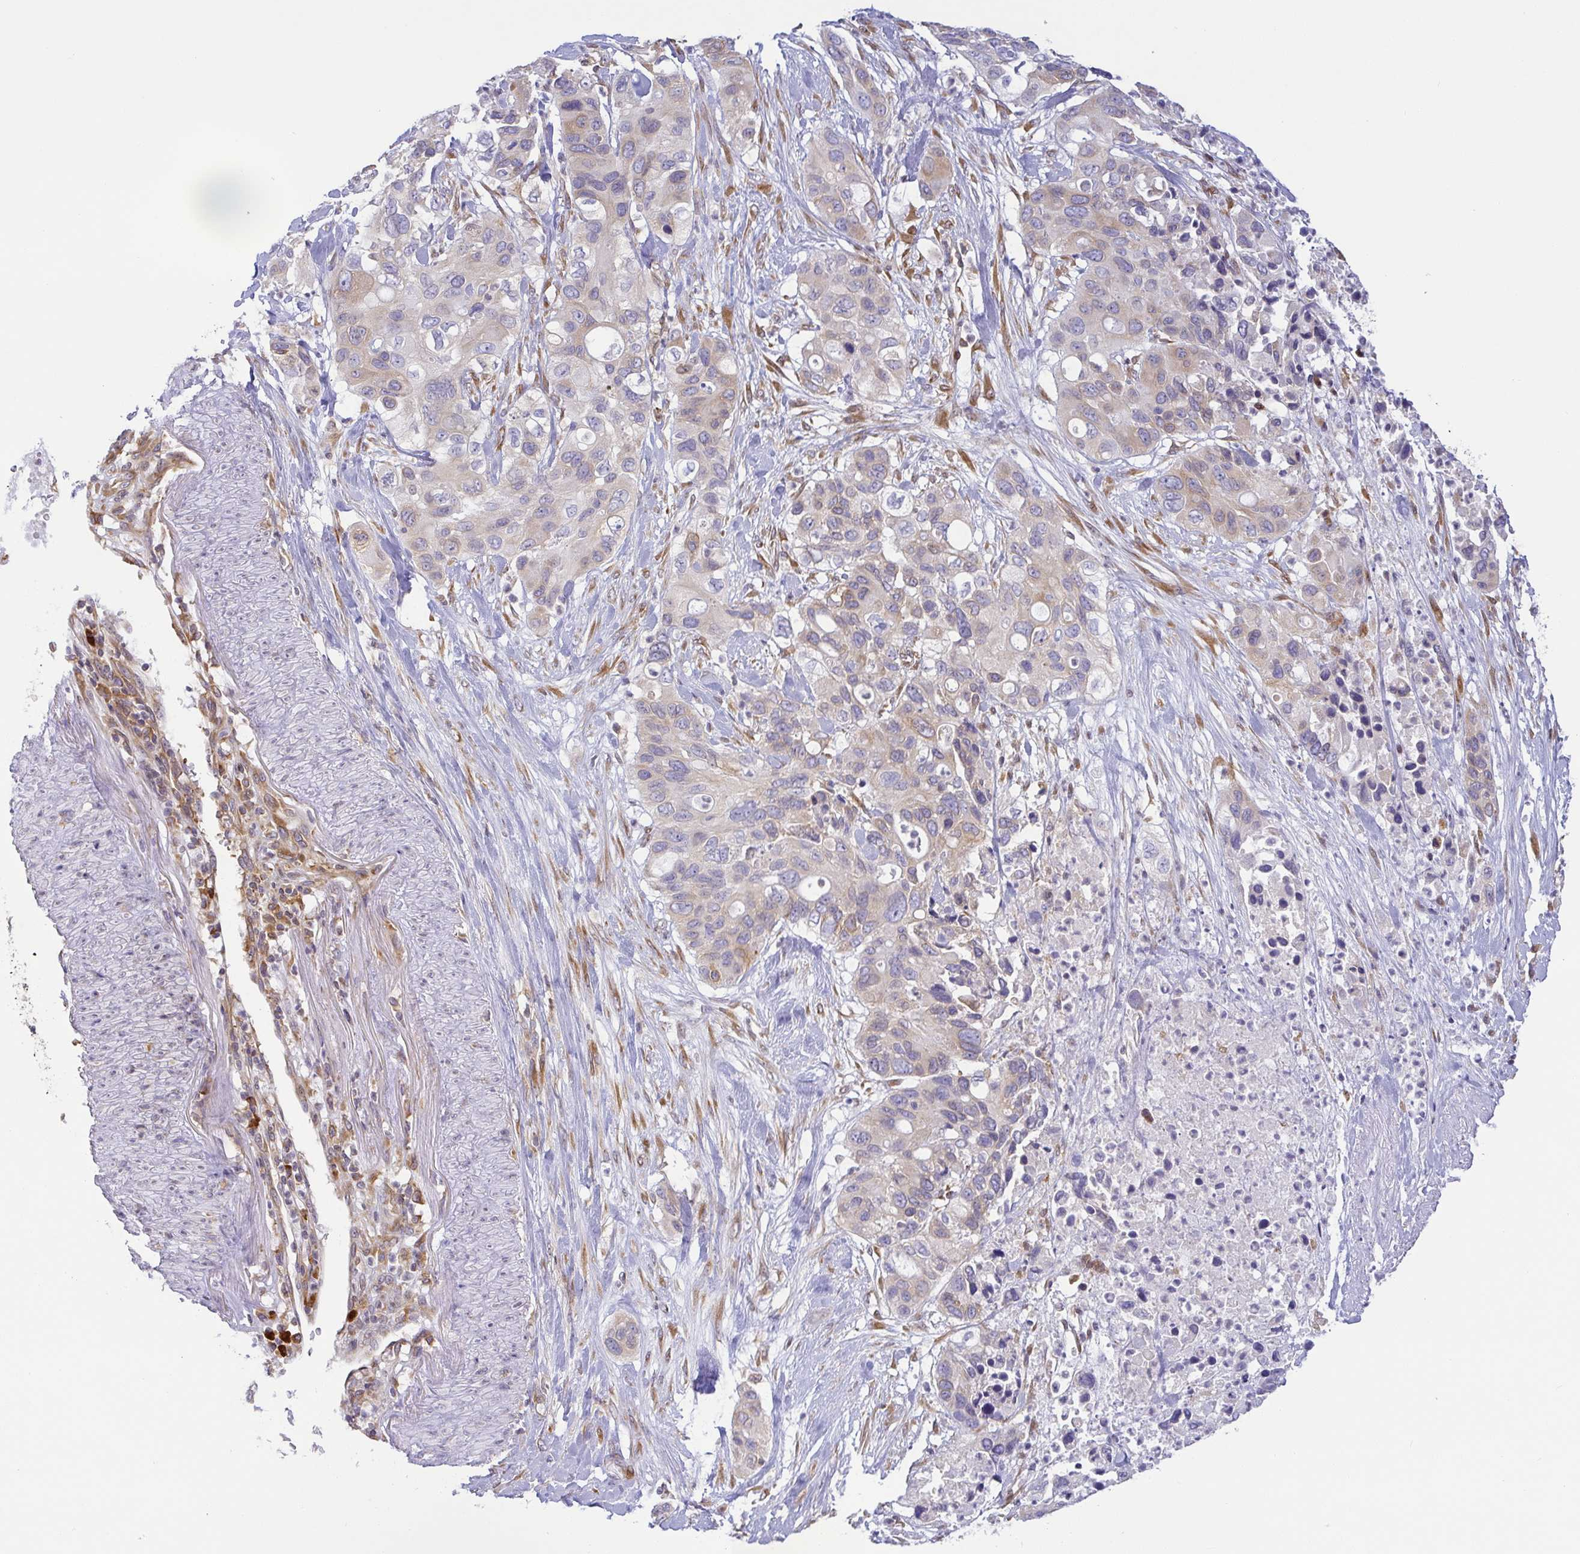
{"staining": {"intensity": "moderate", "quantity": "25%-75%", "location": "cytoplasmic/membranous"}, "tissue": "pancreatic cancer", "cell_type": "Tumor cells", "image_type": "cancer", "snomed": [{"axis": "morphology", "description": "Adenocarcinoma, NOS"}, {"axis": "topography", "description": "Pancreas"}], "caption": "Immunohistochemistry (IHC) staining of adenocarcinoma (pancreatic), which reveals medium levels of moderate cytoplasmic/membranous expression in approximately 25%-75% of tumor cells indicating moderate cytoplasmic/membranous protein staining. The staining was performed using DAB (brown) for protein detection and nuclei were counterstained in hematoxylin (blue).", "gene": "DERL2", "patient": {"sex": "female", "age": 71}}